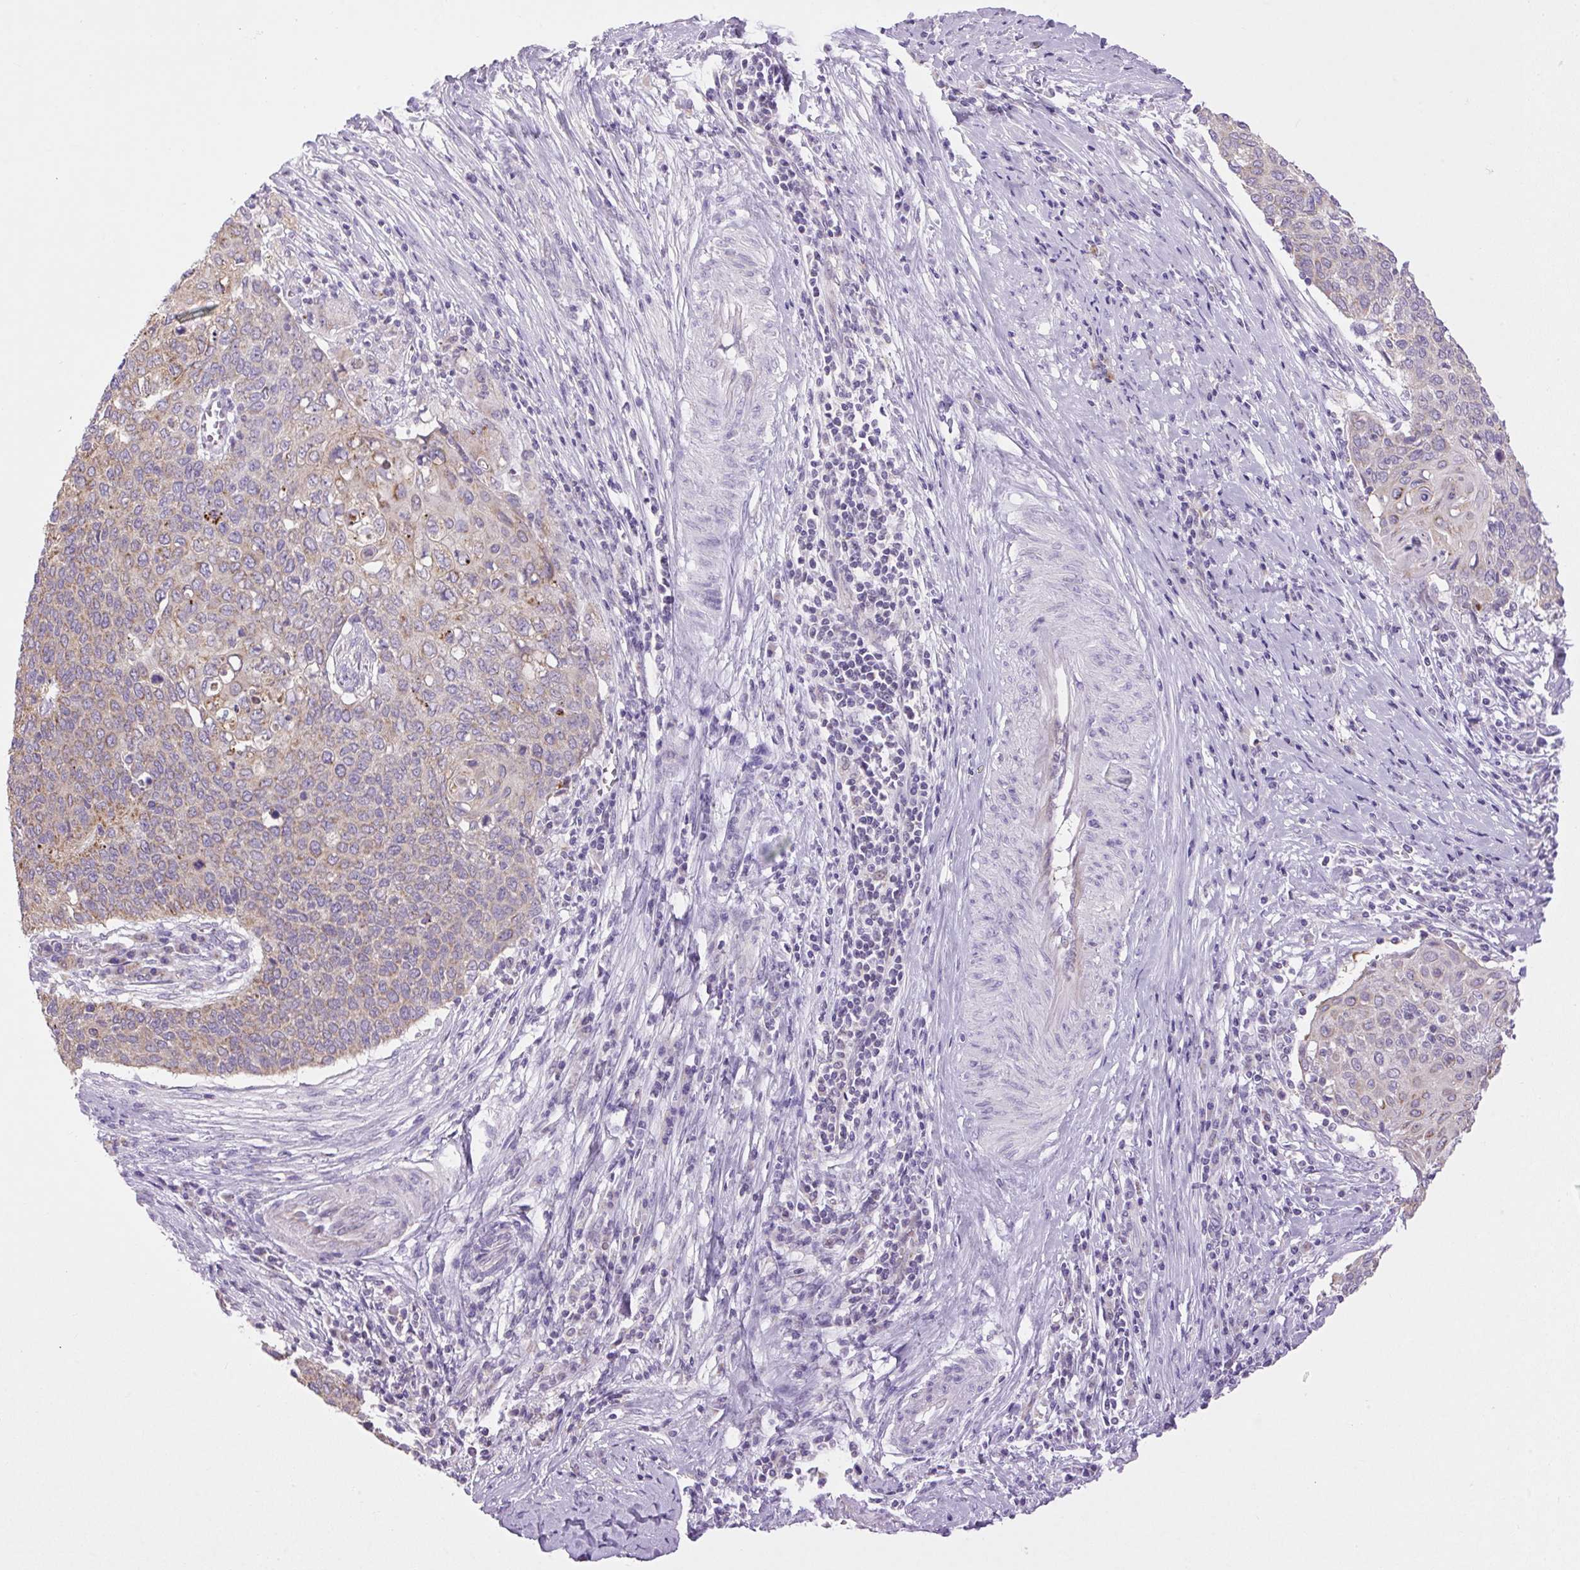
{"staining": {"intensity": "weak", "quantity": "25%-75%", "location": "cytoplasmic/membranous"}, "tissue": "cervical cancer", "cell_type": "Tumor cells", "image_type": "cancer", "snomed": [{"axis": "morphology", "description": "Squamous cell carcinoma, NOS"}, {"axis": "topography", "description": "Cervix"}], "caption": "The histopathology image demonstrates staining of squamous cell carcinoma (cervical), revealing weak cytoplasmic/membranous protein positivity (brown color) within tumor cells. (DAB (3,3'-diaminobenzidine) = brown stain, brightfield microscopy at high magnification).", "gene": "RNASE10", "patient": {"sex": "female", "age": 39}}